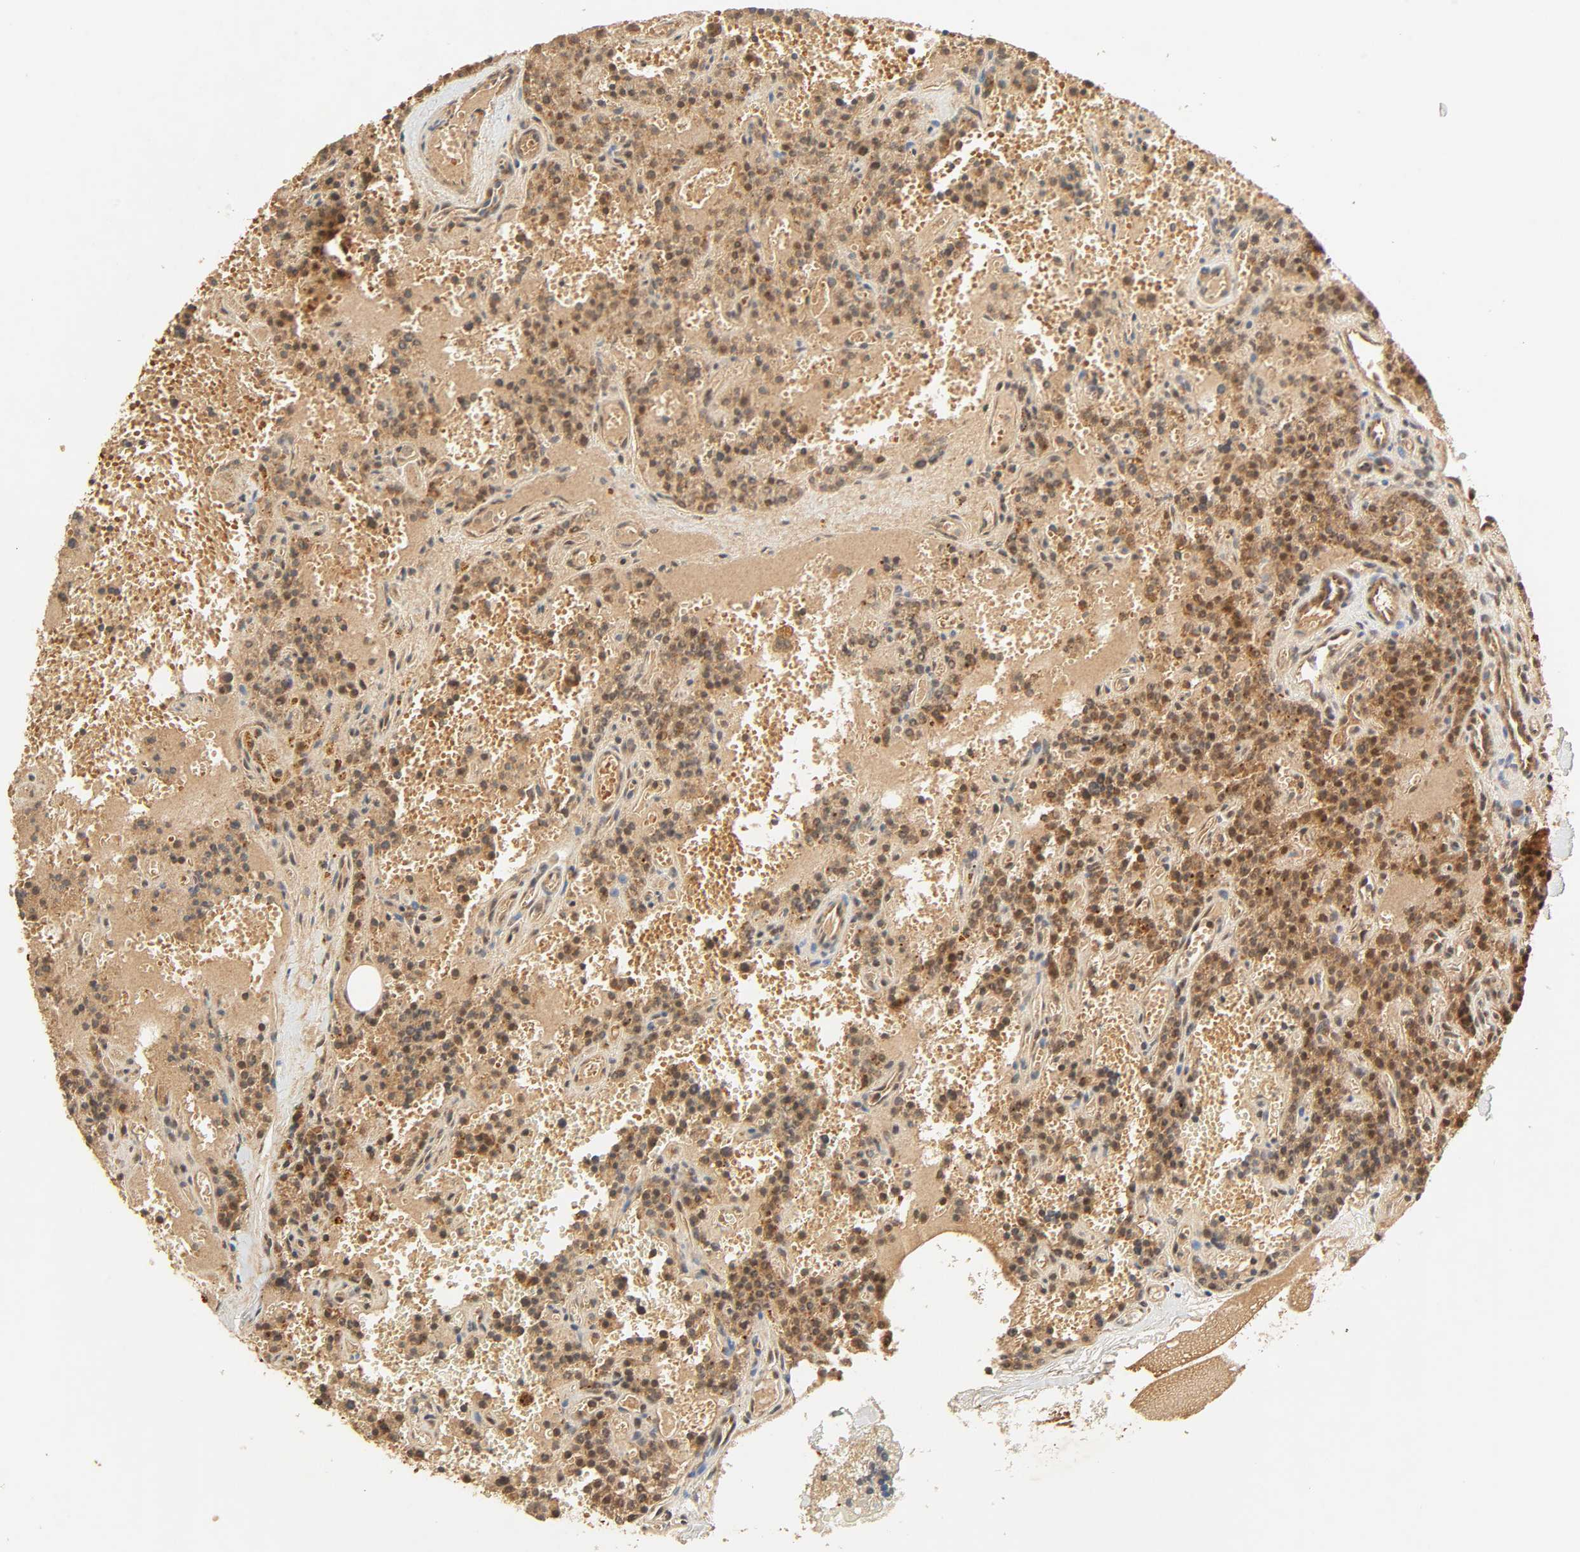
{"staining": {"intensity": "strong", "quantity": ">75%", "location": "cytoplasmic/membranous,nuclear"}, "tissue": "parathyroid gland", "cell_type": "Glandular cells", "image_type": "normal", "snomed": [{"axis": "morphology", "description": "Normal tissue, NOS"}, {"axis": "topography", "description": "Parathyroid gland"}], "caption": "Immunohistochemistry (DAB) staining of normal human parathyroid gland displays strong cytoplasmic/membranous,nuclear protein staining in about >75% of glandular cells.", "gene": "MAPK6", "patient": {"sex": "male", "age": 25}}